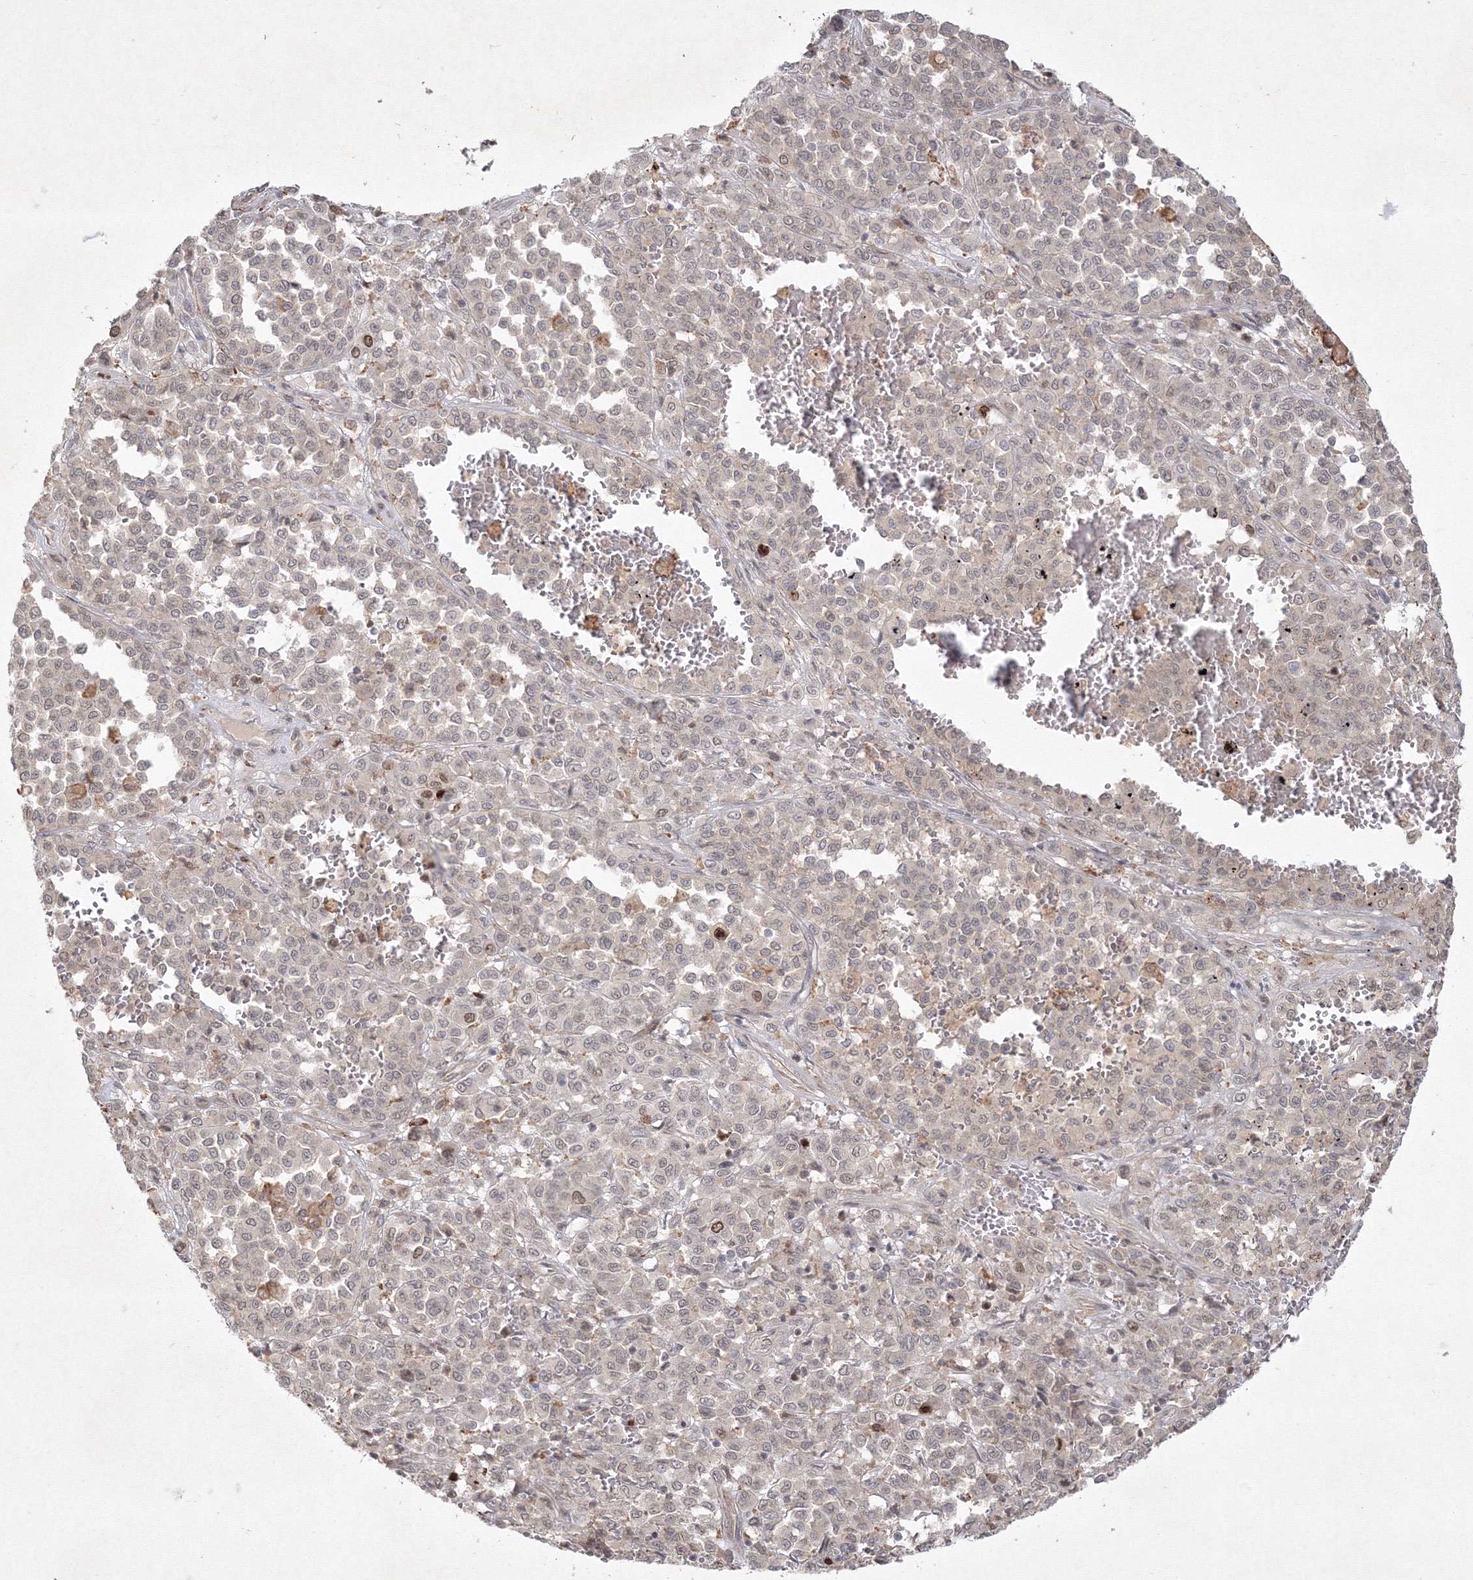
{"staining": {"intensity": "weak", "quantity": "<25%", "location": "nuclear"}, "tissue": "melanoma", "cell_type": "Tumor cells", "image_type": "cancer", "snomed": [{"axis": "morphology", "description": "Malignant melanoma, Metastatic site"}, {"axis": "topography", "description": "Pancreas"}], "caption": "IHC micrograph of human melanoma stained for a protein (brown), which demonstrates no expression in tumor cells.", "gene": "KIF20A", "patient": {"sex": "female", "age": 30}}